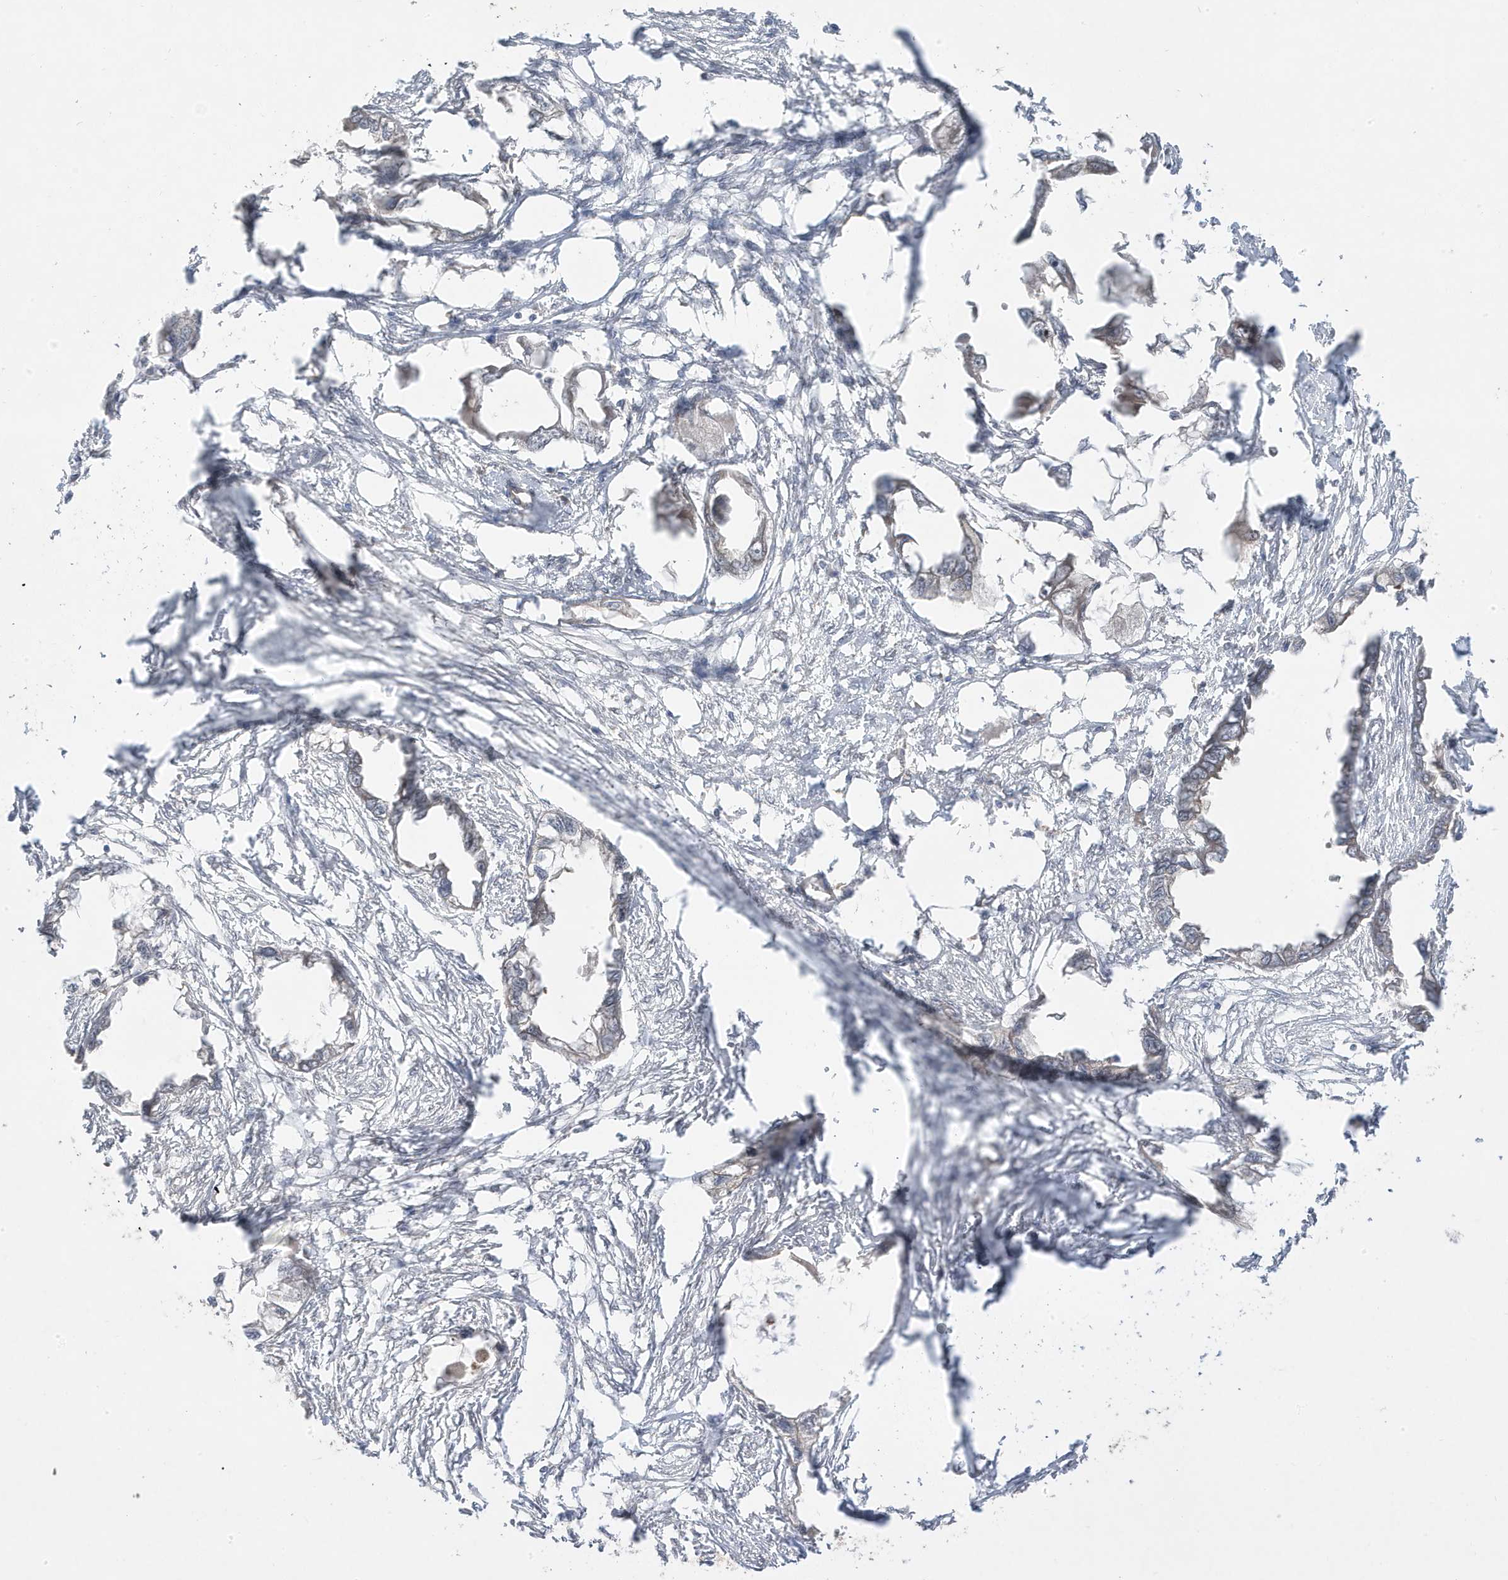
{"staining": {"intensity": "negative", "quantity": "none", "location": "none"}, "tissue": "endometrial cancer", "cell_type": "Tumor cells", "image_type": "cancer", "snomed": [{"axis": "morphology", "description": "Adenocarcinoma, NOS"}, {"axis": "morphology", "description": "Adenocarcinoma, metastatic, NOS"}, {"axis": "topography", "description": "Adipose tissue"}, {"axis": "topography", "description": "Endometrium"}], "caption": "DAB immunohistochemical staining of human endometrial cancer (adenocarcinoma) displays no significant staining in tumor cells.", "gene": "DNAJC12", "patient": {"sex": "female", "age": 67}}